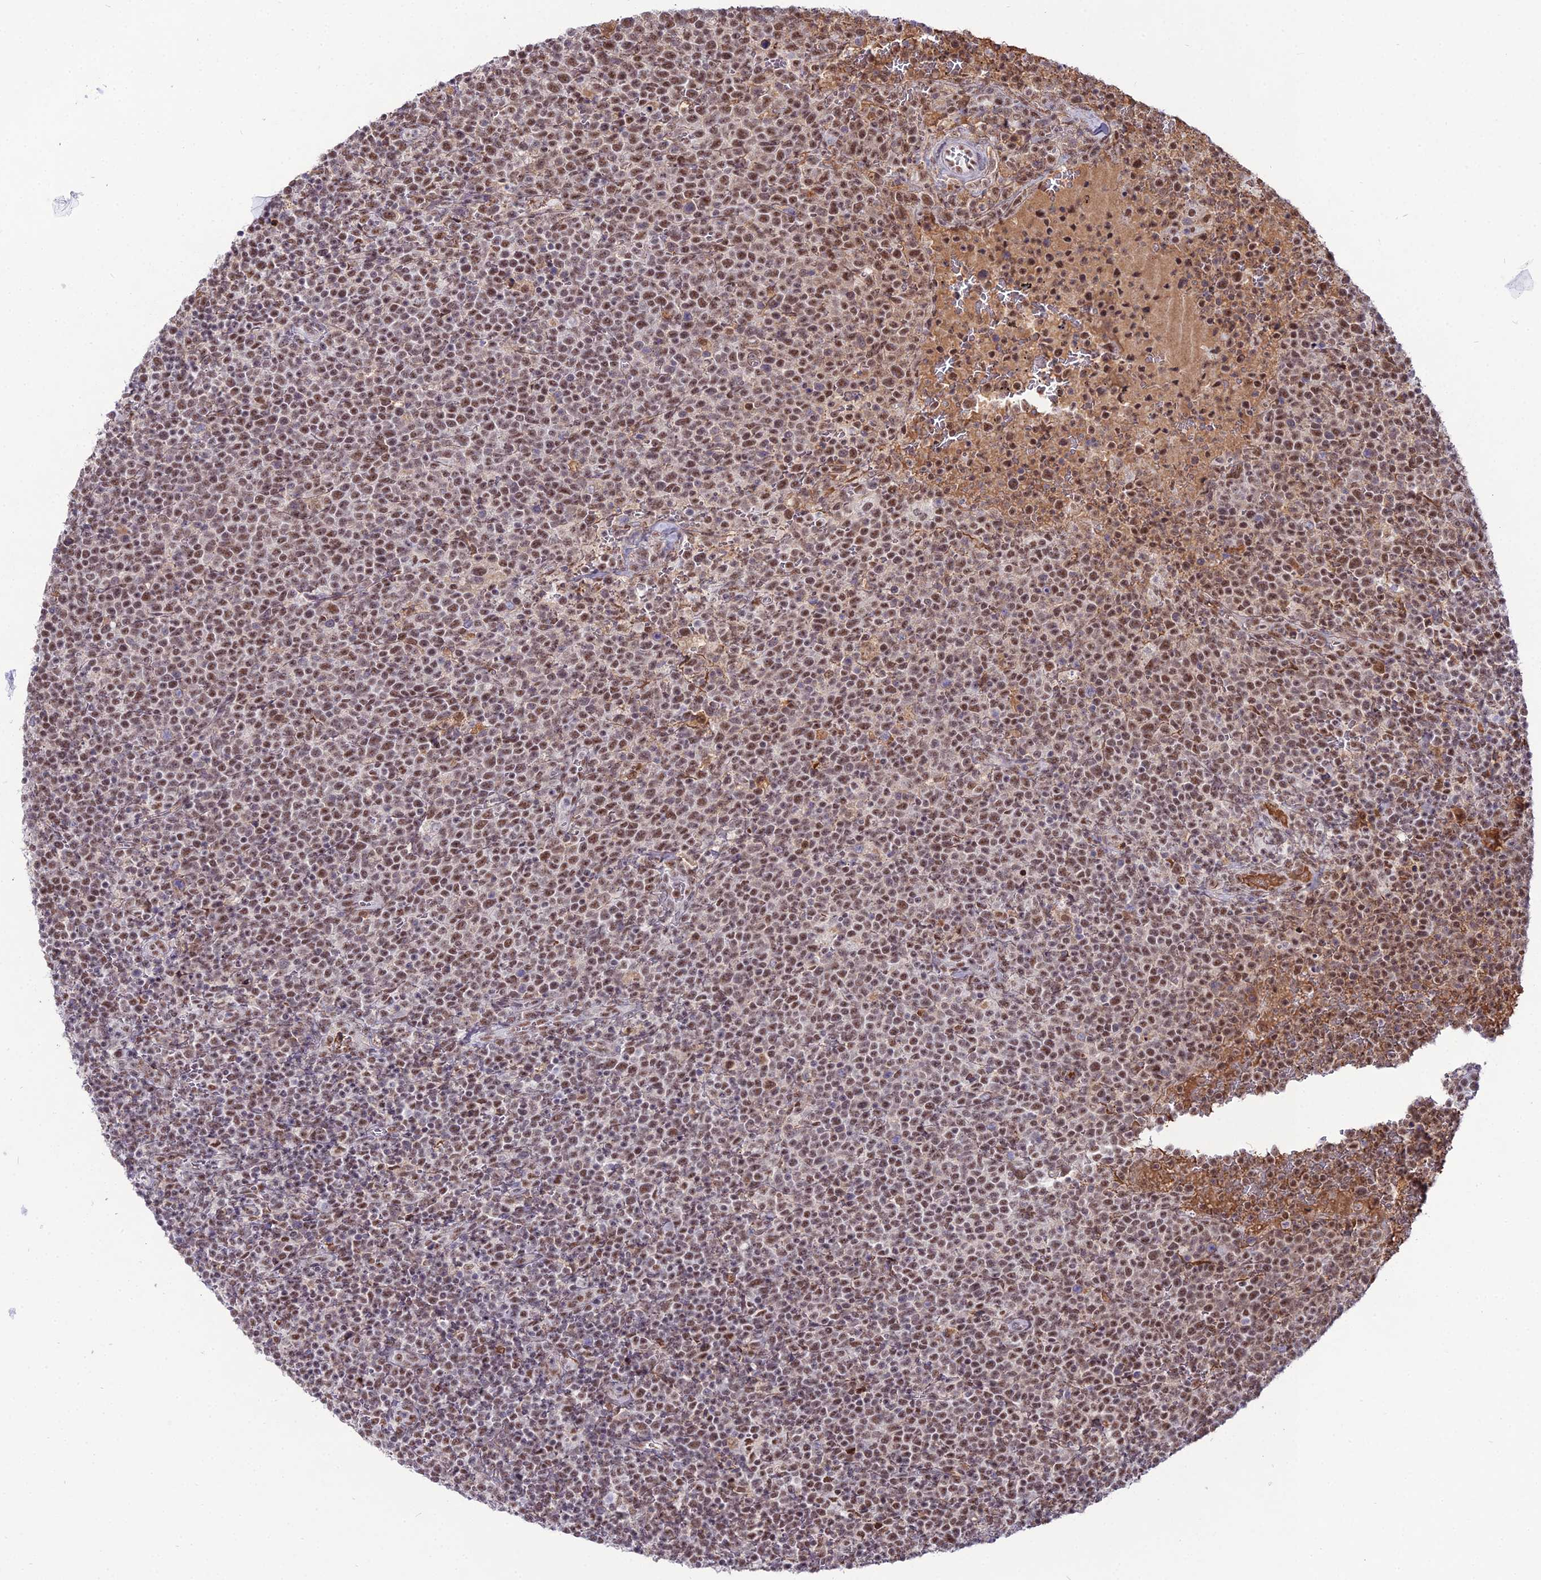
{"staining": {"intensity": "moderate", "quantity": ">75%", "location": "nuclear"}, "tissue": "lymphoma", "cell_type": "Tumor cells", "image_type": "cancer", "snomed": [{"axis": "morphology", "description": "Malignant lymphoma, non-Hodgkin's type, High grade"}, {"axis": "topography", "description": "Lymph node"}], "caption": "Immunohistochemistry of human lymphoma displays medium levels of moderate nuclear expression in approximately >75% of tumor cells.", "gene": "RBM12", "patient": {"sex": "male", "age": 61}}